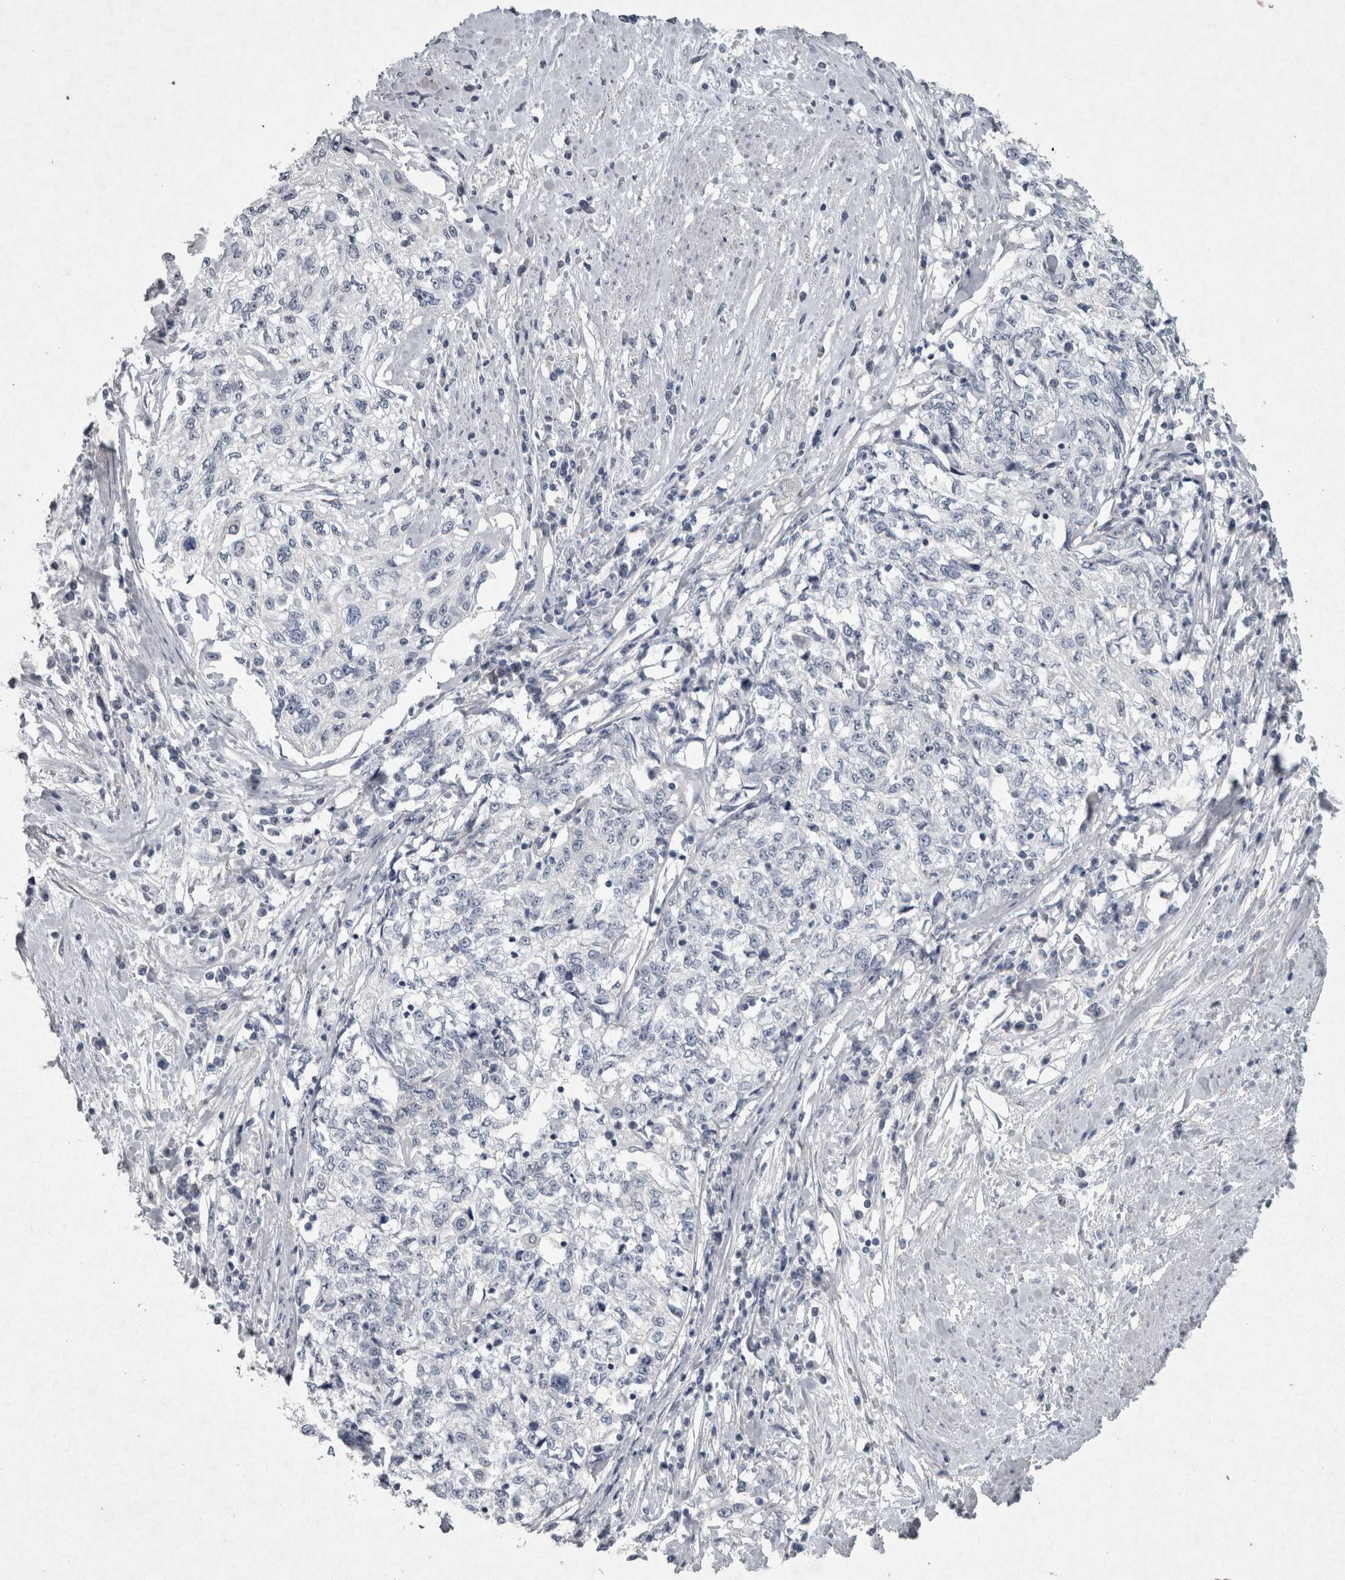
{"staining": {"intensity": "negative", "quantity": "none", "location": "none"}, "tissue": "cervical cancer", "cell_type": "Tumor cells", "image_type": "cancer", "snomed": [{"axis": "morphology", "description": "Squamous cell carcinoma, NOS"}, {"axis": "topography", "description": "Cervix"}], "caption": "Cervical cancer (squamous cell carcinoma) stained for a protein using IHC shows no staining tumor cells.", "gene": "PDX1", "patient": {"sex": "female", "age": 57}}